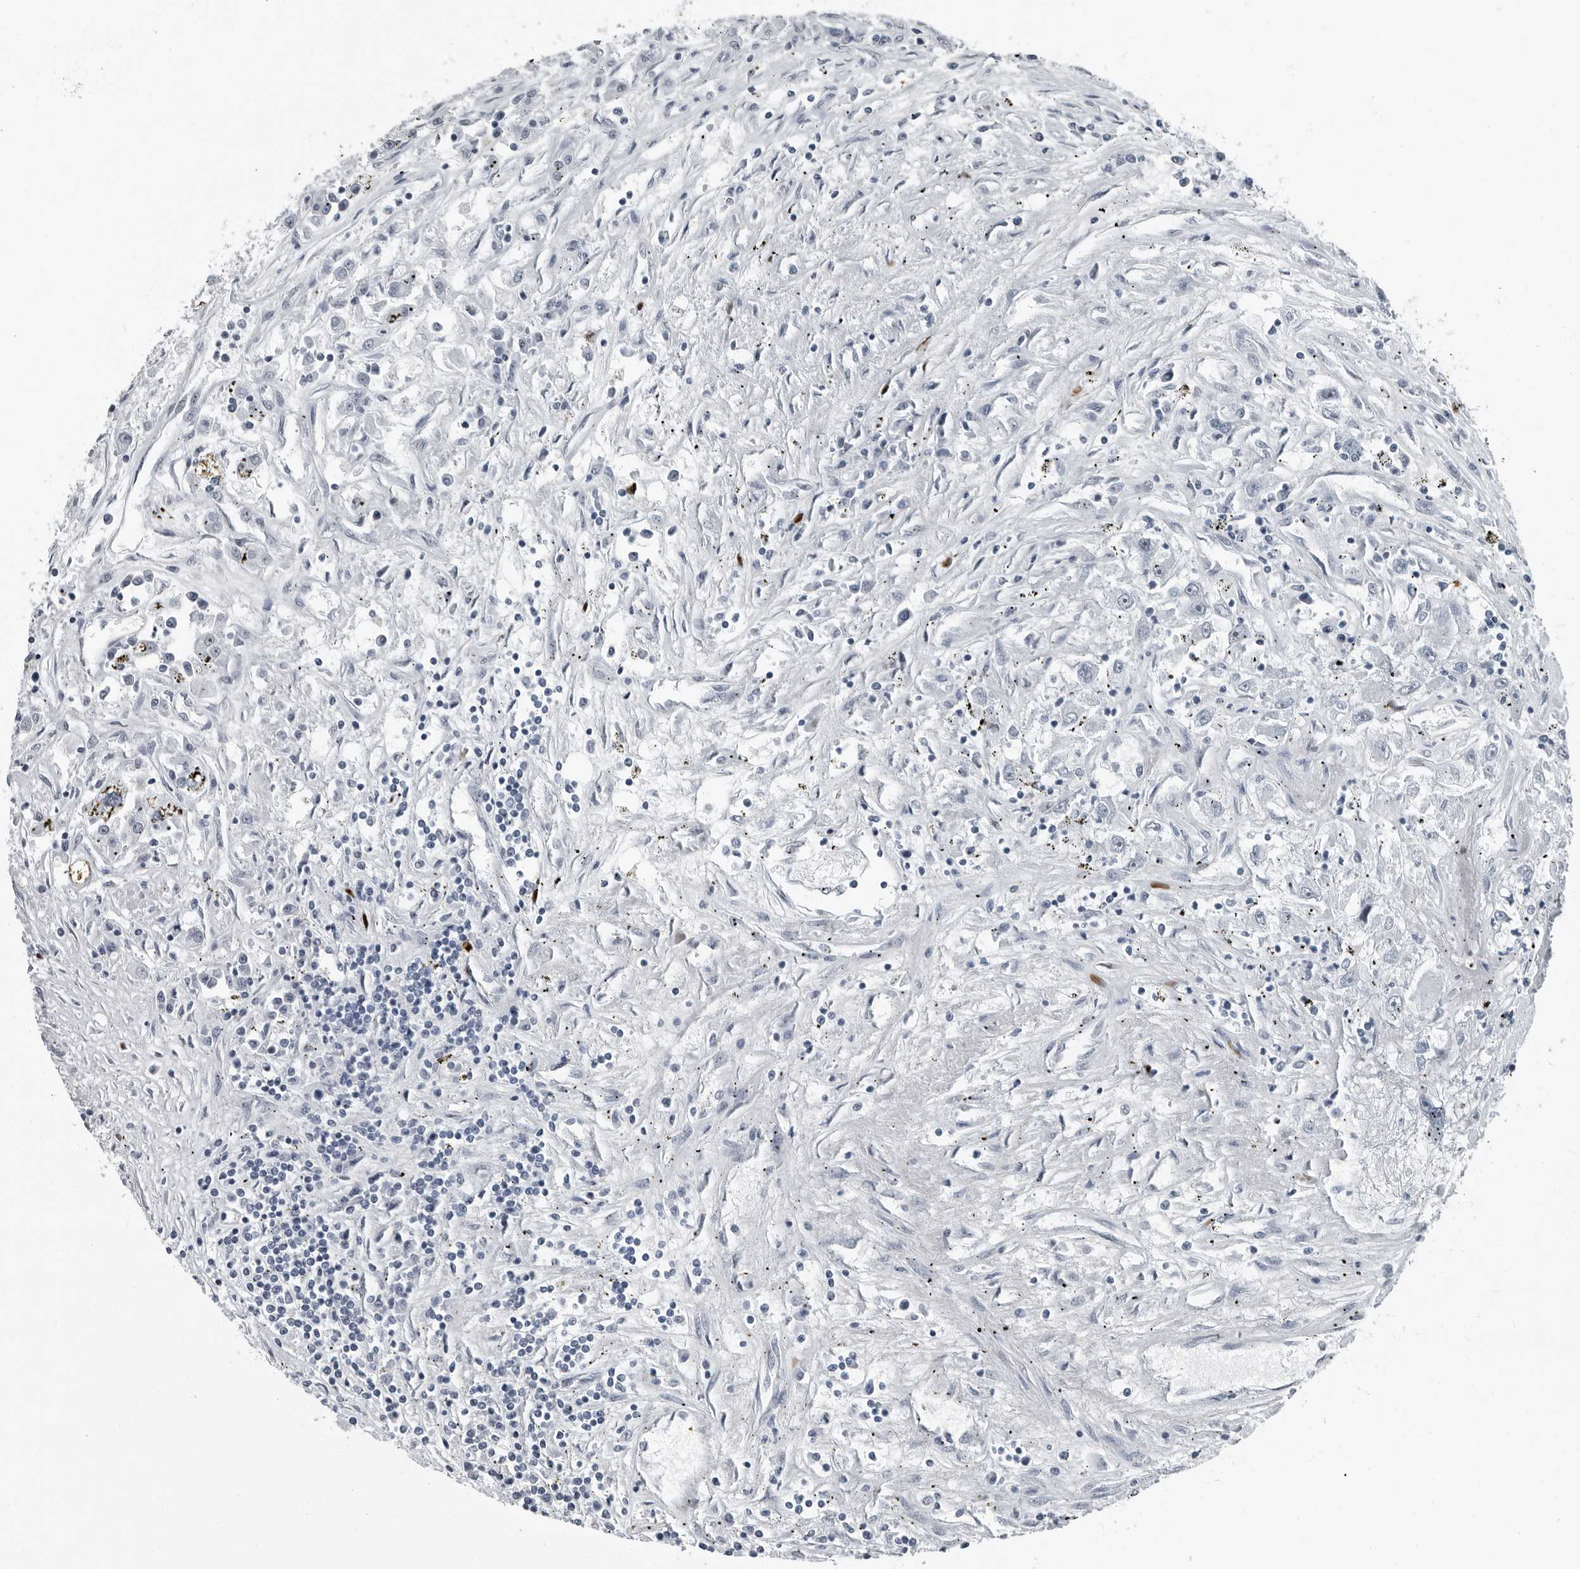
{"staining": {"intensity": "negative", "quantity": "none", "location": "none"}, "tissue": "renal cancer", "cell_type": "Tumor cells", "image_type": "cancer", "snomed": [{"axis": "morphology", "description": "Adenocarcinoma, NOS"}, {"axis": "topography", "description": "Kidney"}], "caption": "Tumor cells are negative for brown protein staining in adenocarcinoma (renal).", "gene": "PDCD11", "patient": {"sex": "female", "age": 52}}